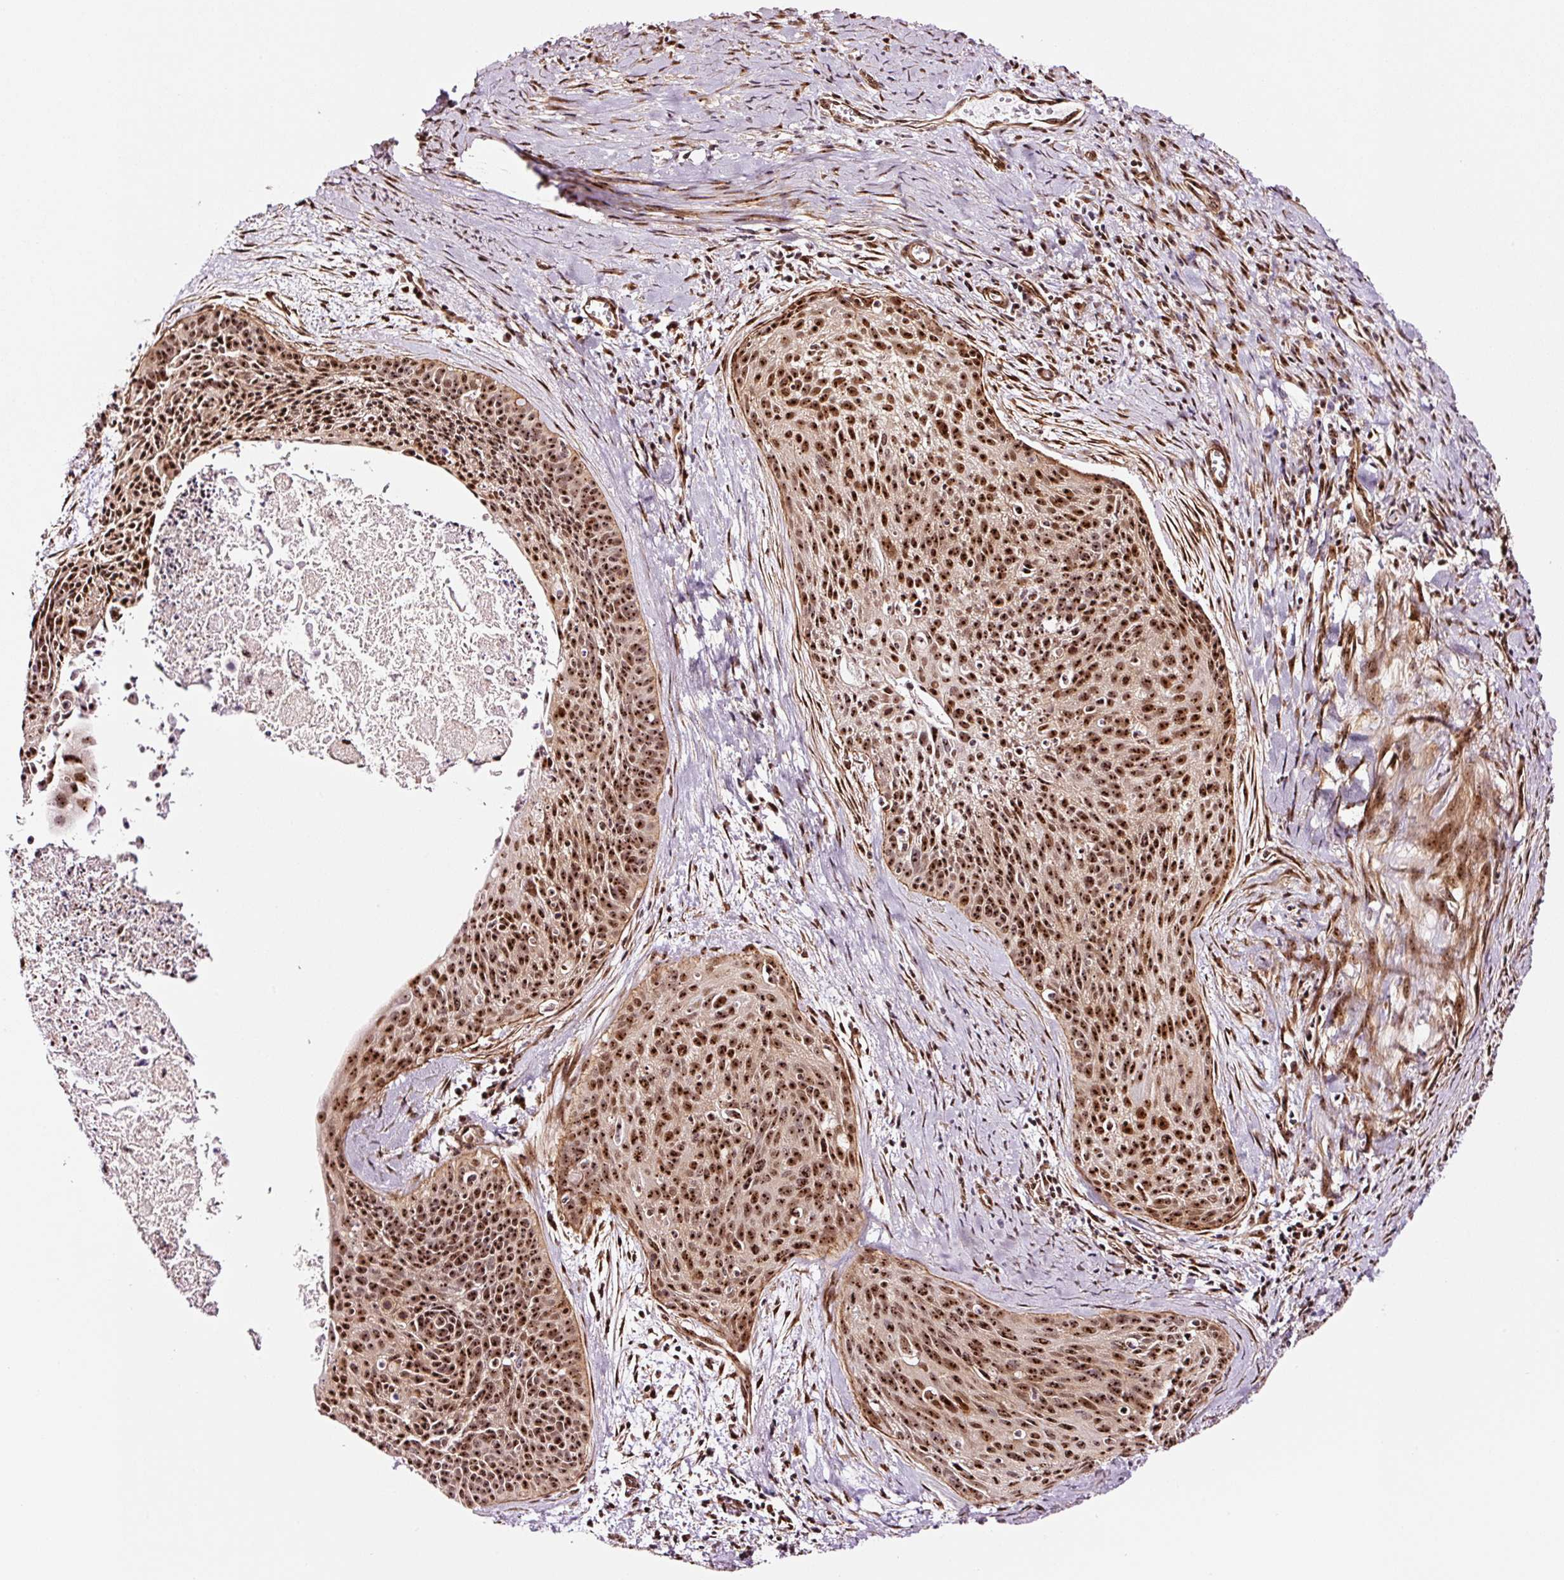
{"staining": {"intensity": "strong", "quantity": ">75%", "location": "nuclear"}, "tissue": "cervical cancer", "cell_type": "Tumor cells", "image_type": "cancer", "snomed": [{"axis": "morphology", "description": "Squamous cell carcinoma, NOS"}, {"axis": "topography", "description": "Cervix"}], "caption": "Protein expression analysis of human squamous cell carcinoma (cervical) reveals strong nuclear staining in about >75% of tumor cells.", "gene": "GNL3", "patient": {"sex": "female", "age": 55}}